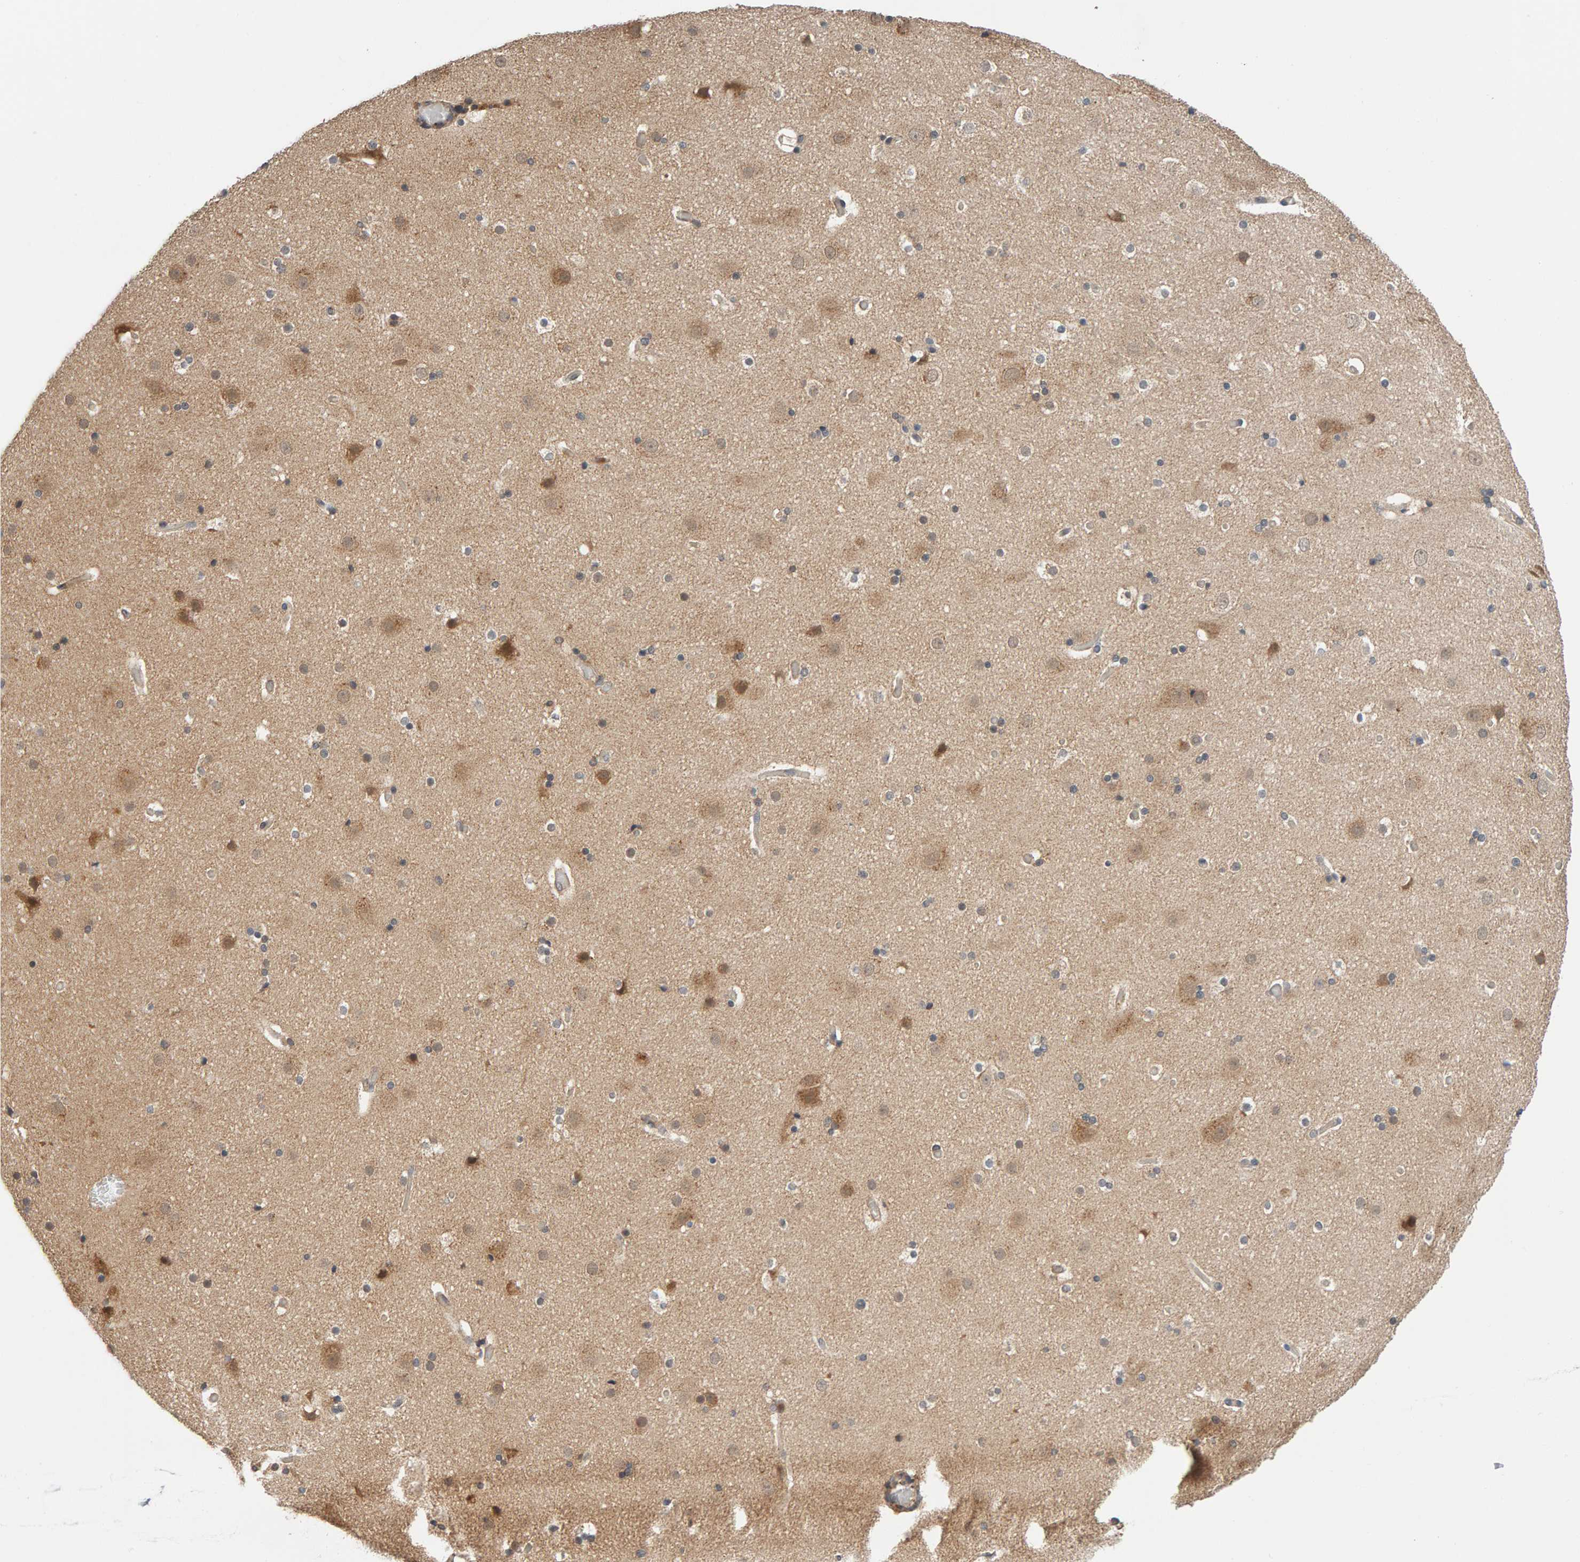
{"staining": {"intensity": "weak", "quantity": "<25%", "location": "cytoplasmic/membranous"}, "tissue": "cerebral cortex", "cell_type": "Endothelial cells", "image_type": "normal", "snomed": [{"axis": "morphology", "description": "Normal tissue, NOS"}, {"axis": "topography", "description": "Cerebral cortex"}], "caption": "Immunohistochemical staining of unremarkable cerebral cortex reveals no significant expression in endothelial cells.", "gene": "DNAJC7", "patient": {"sex": "male", "age": 57}}